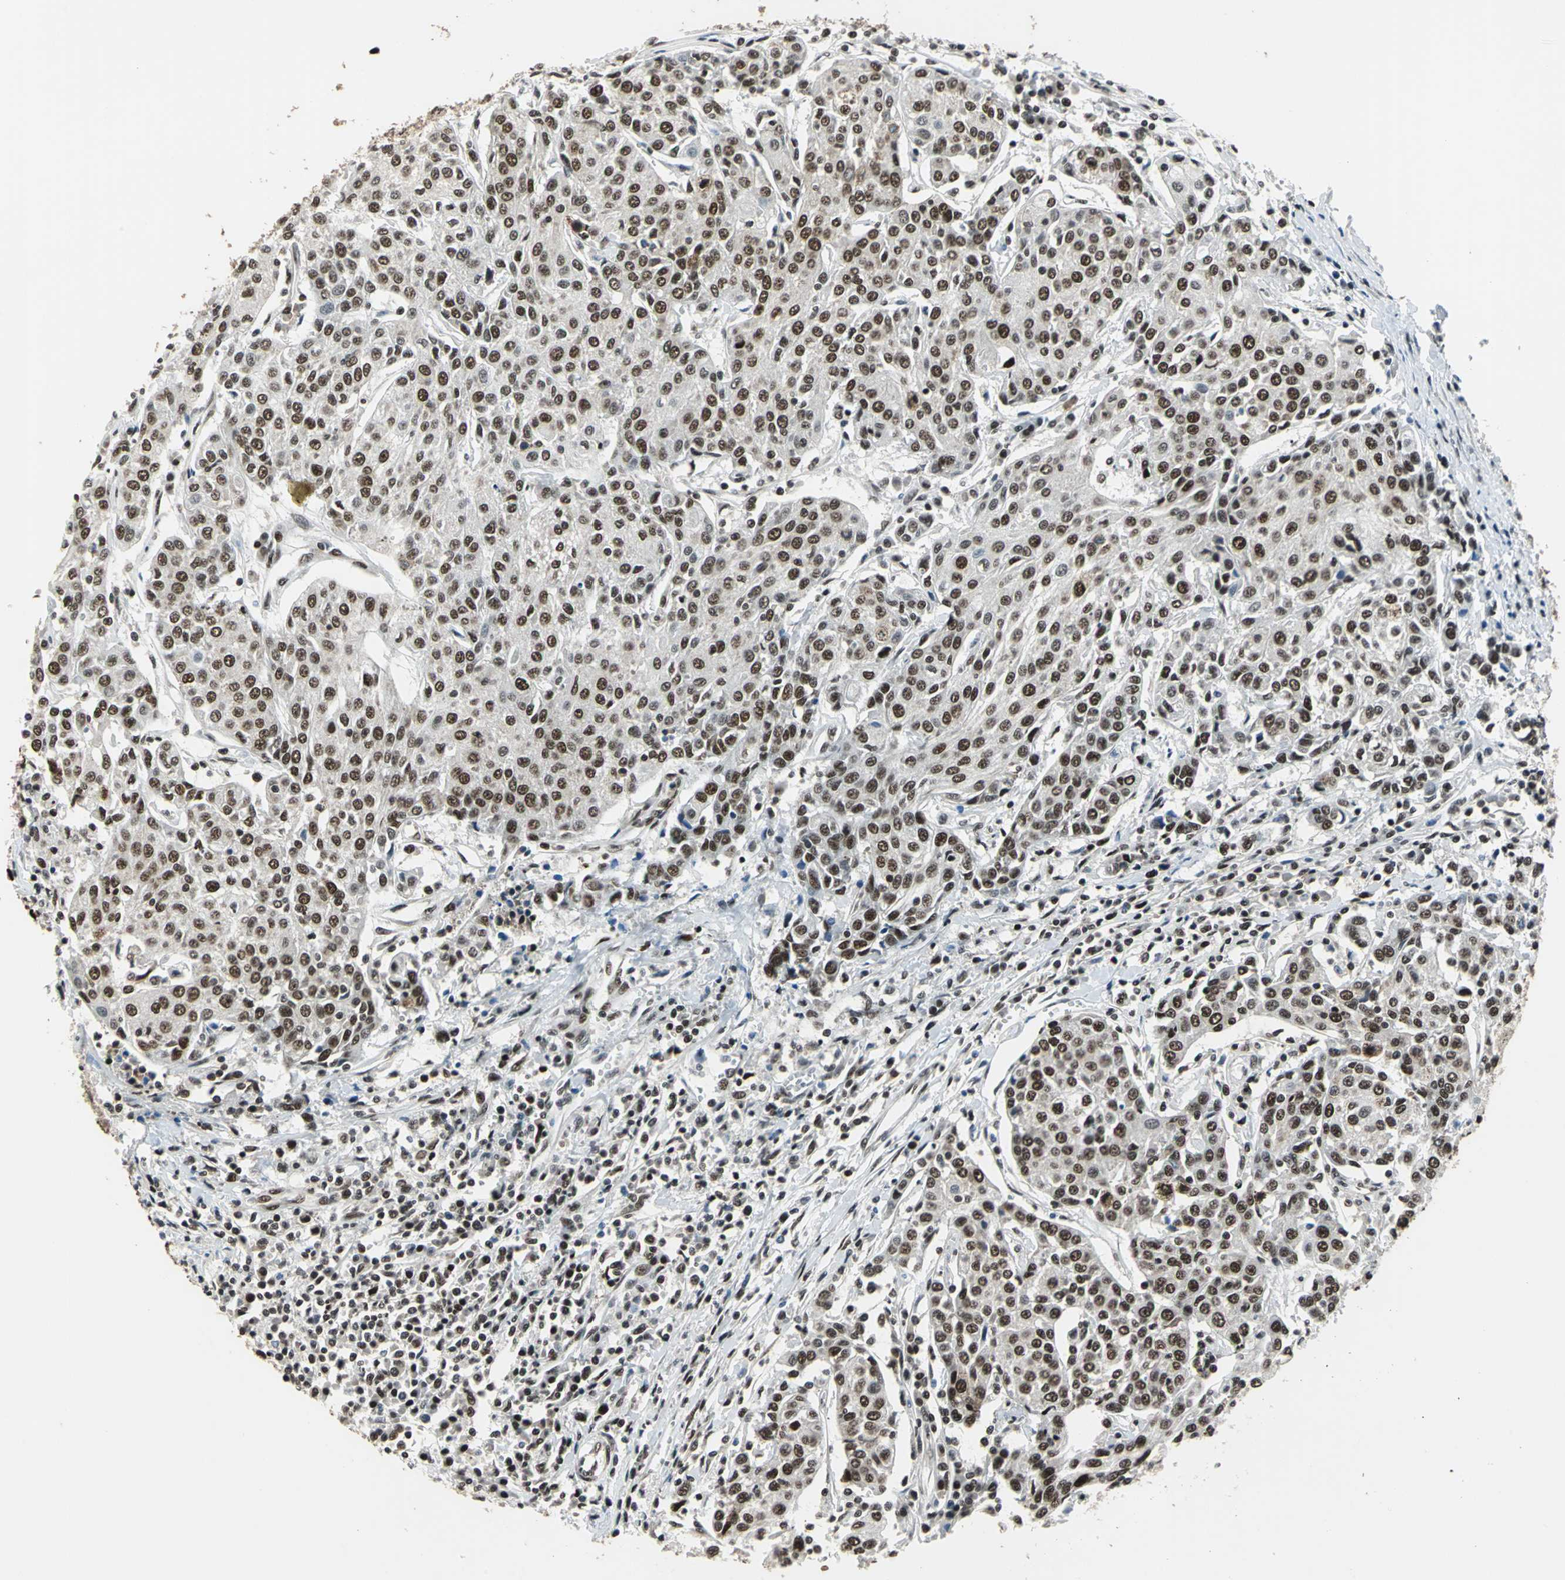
{"staining": {"intensity": "moderate", "quantity": ">75%", "location": "nuclear"}, "tissue": "urothelial cancer", "cell_type": "Tumor cells", "image_type": "cancer", "snomed": [{"axis": "morphology", "description": "Urothelial carcinoma, High grade"}, {"axis": "topography", "description": "Urinary bladder"}], "caption": "Moderate nuclear staining for a protein is identified in approximately >75% of tumor cells of urothelial cancer using IHC.", "gene": "BCLAF1", "patient": {"sex": "female", "age": 85}}